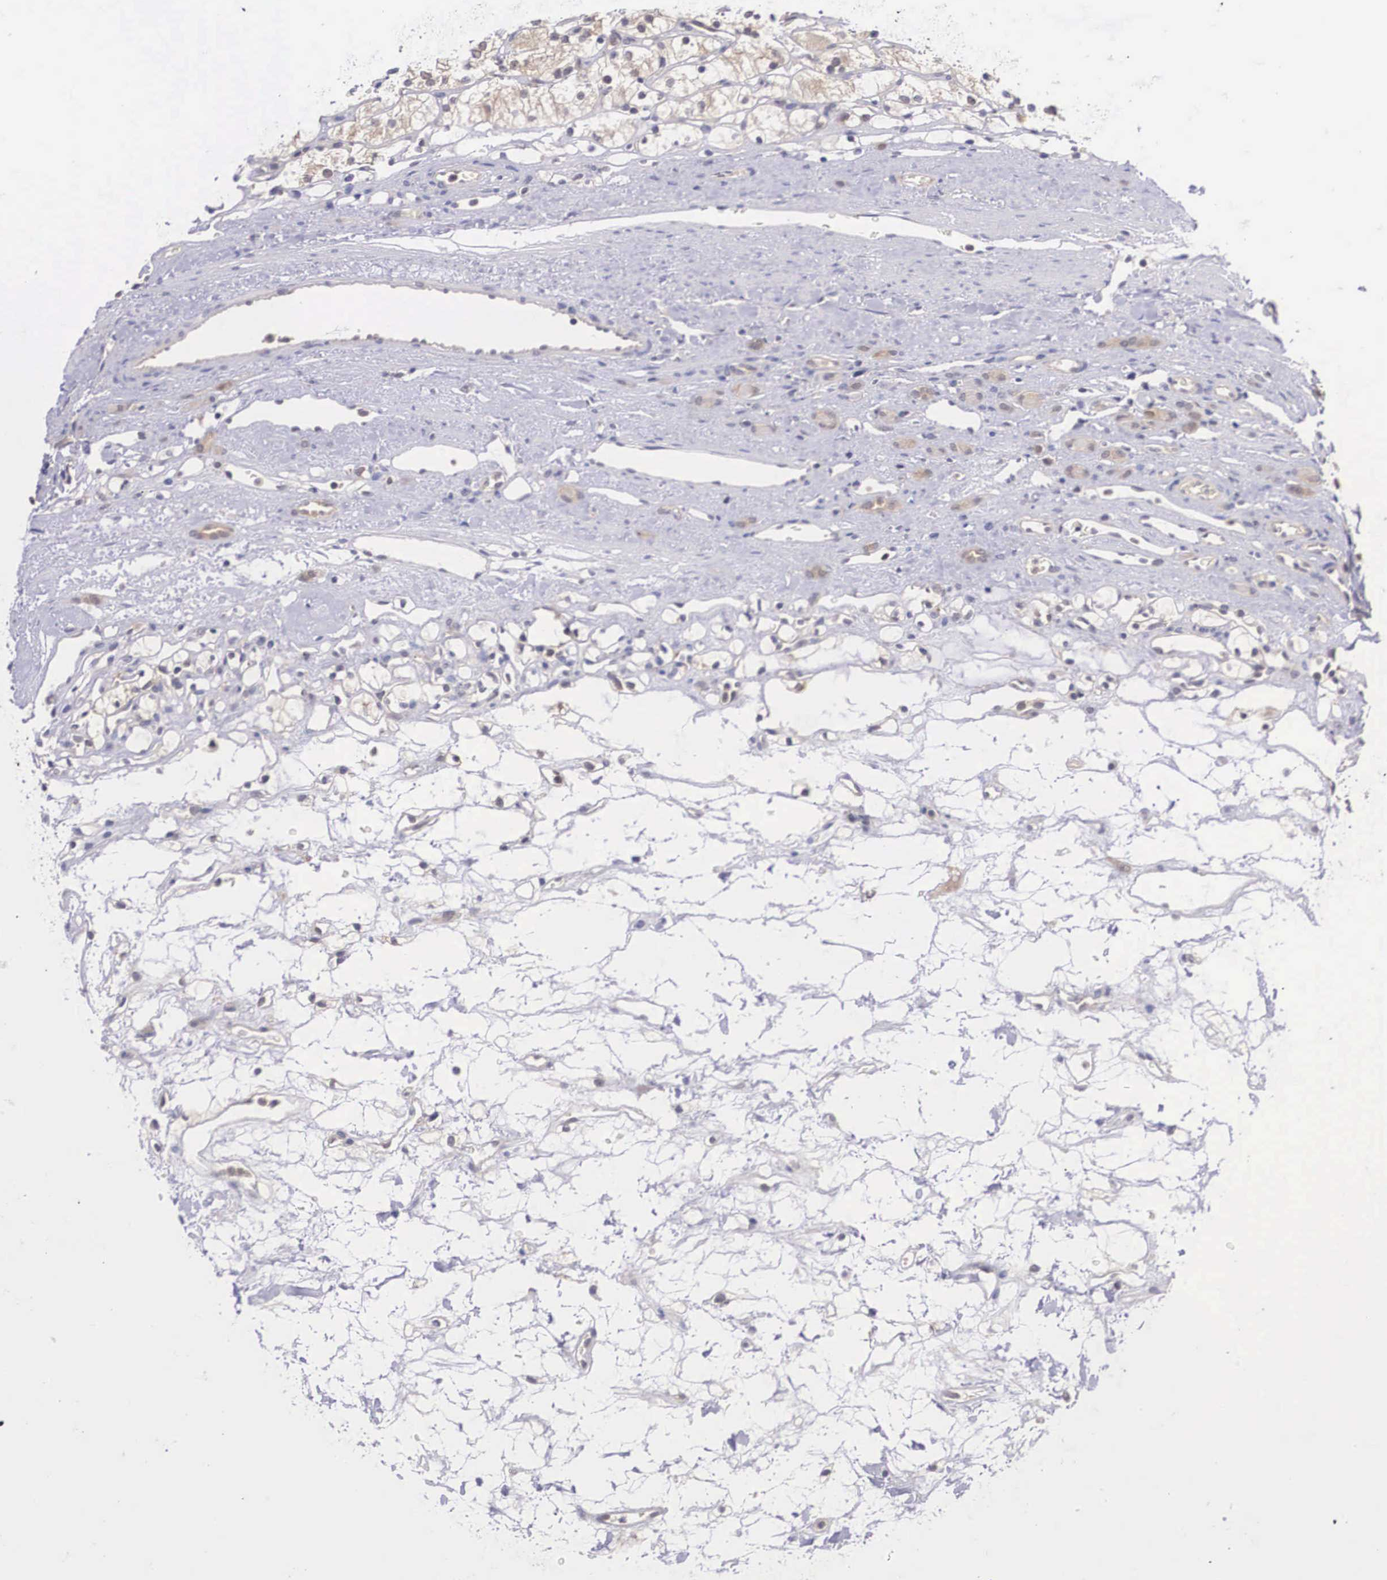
{"staining": {"intensity": "weak", "quantity": "<25%", "location": "cytoplasmic/membranous"}, "tissue": "renal cancer", "cell_type": "Tumor cells", "image_type": "cancer", "snomed": [{"axis": "morphology", "description": "Adenocarcinoma, NOS"}, {"axis": "topography", "description": "Kidney"}], "caption": "Tumor cells show no significant staining in renal cancer (adenocarcinoma).", "gene": "IGBP1", "patient": {"sex": "female", "age": 60}}